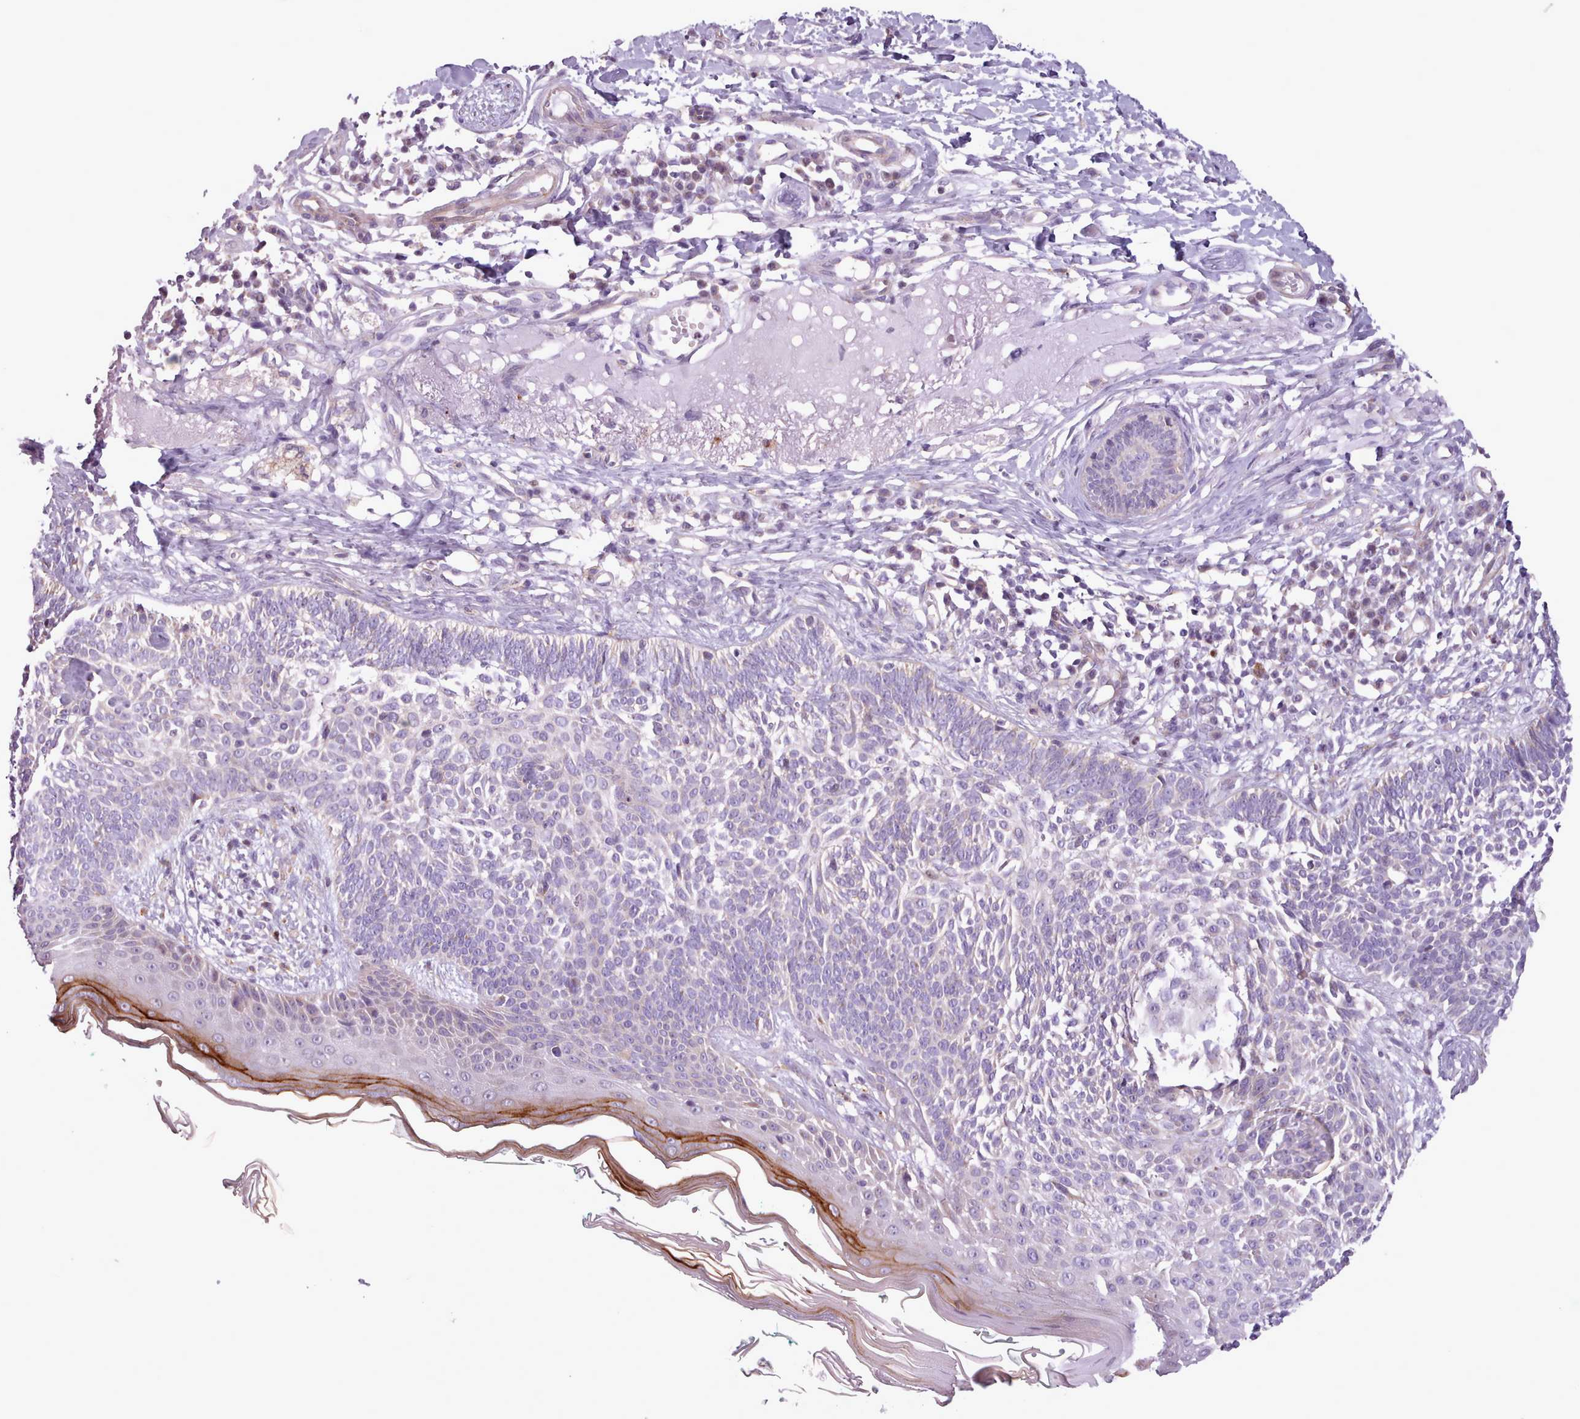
{"staining": {"intensity": "negative", "quantity": "none", "location": "none"}, "tissue": "skin cancer", "cell_type": "Tumor cells", "image_type": "cancer", "snomed": [{"axis": "morphology", "description": "Basal cell carcinoma"}, {"axis": "topography", "description": "Skin"}], "caption": "Protein analysis of skin basal cell carcinoma demonstrates no significant positivity in tumor cells.", "gene": "SLURP1", "patient": {"sex": "male", "age": 72}}